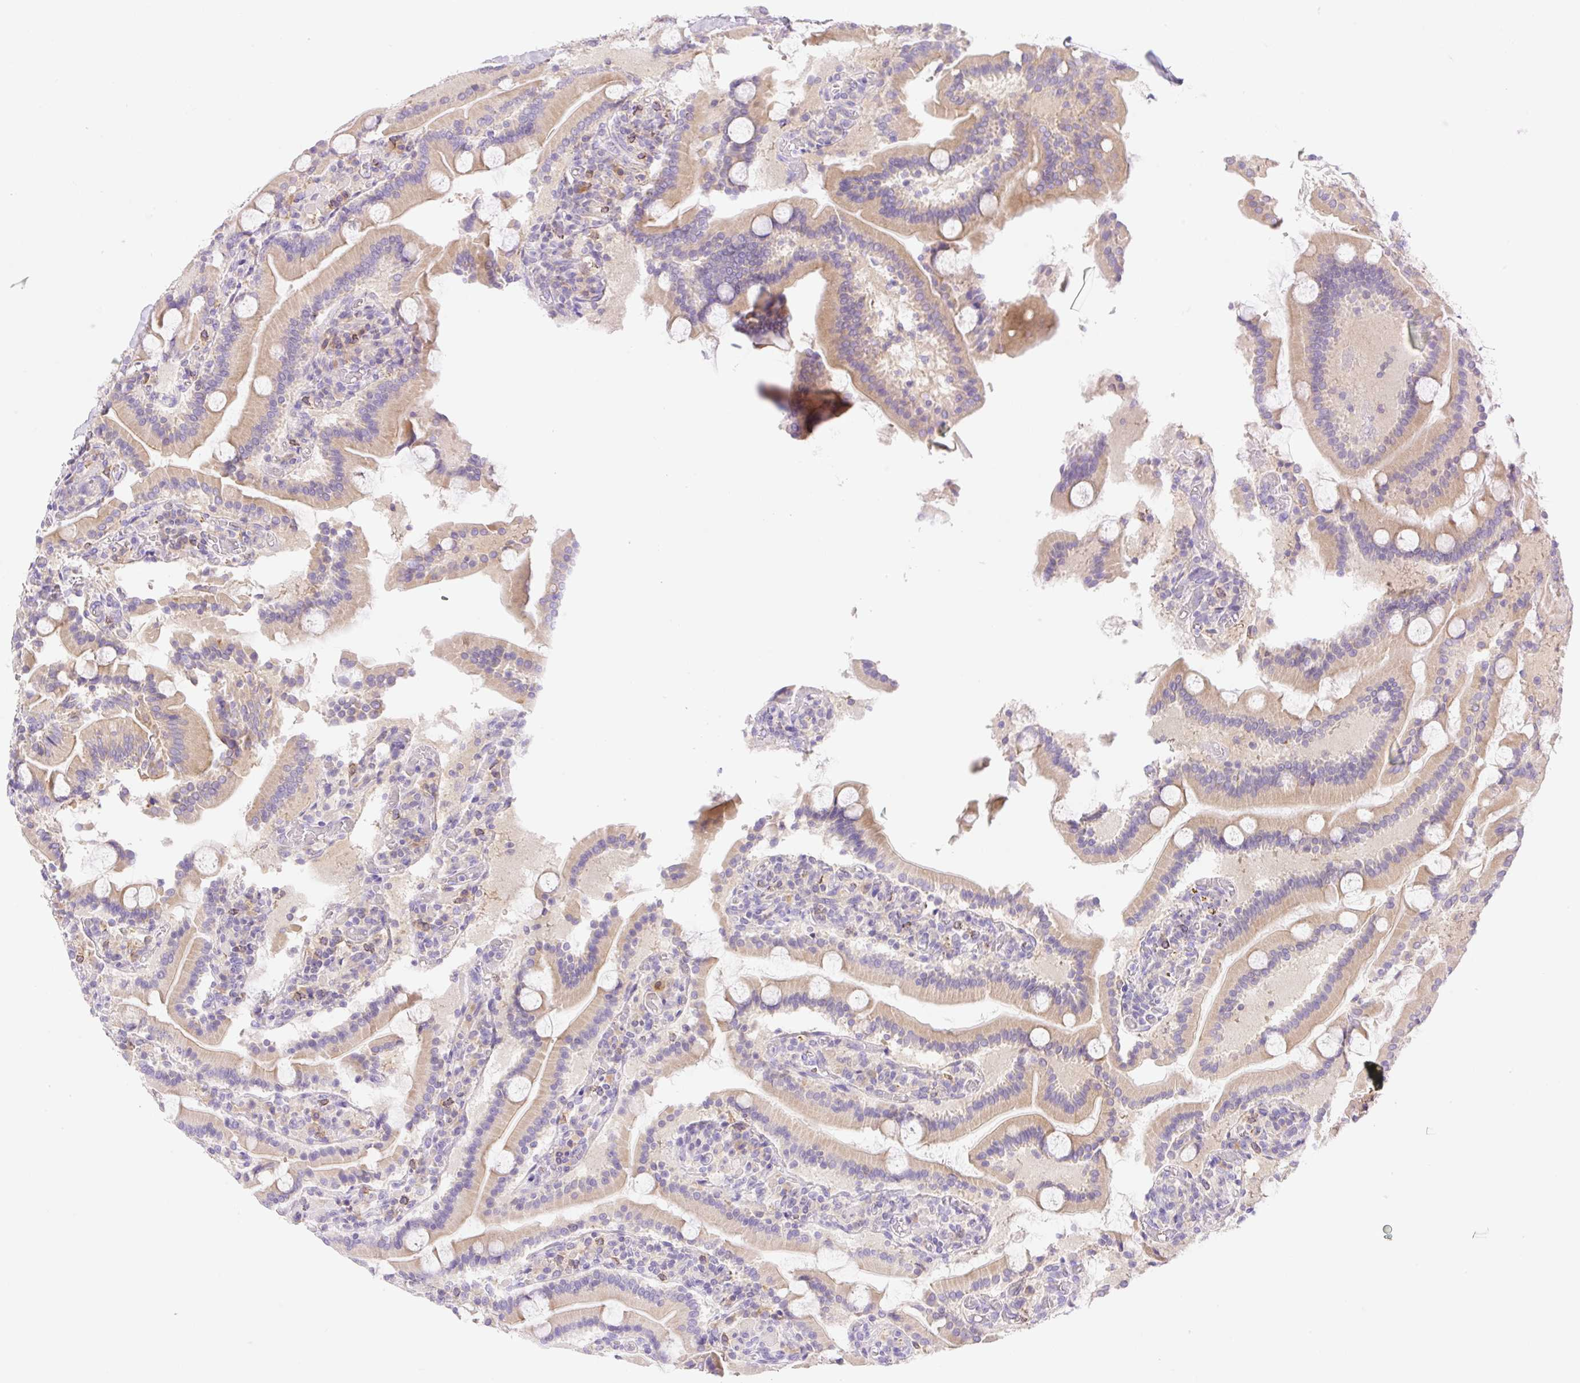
{"staining": {"intensity": "weak", "quantity": "25%-75%", "location": "cytoplasmic/membranous"}, "tissue": "duodenum", "cell_type": "Glandular cells", "image_type": "normal", "snomed": [{"axis": "morphology", "description": "Normal tissue, NOS"}, {"axis": "topography", "description": "Duodenum"}], "caption": "IHC photomicrograph of normal duodenum stained for a protein (brown), which shows low levels of weak cytoplasmic/membranous positivity in about 25%-75% of glandular cells.", "gene": "DENND5A", "patient": {"sex": "male", "age": 55}}